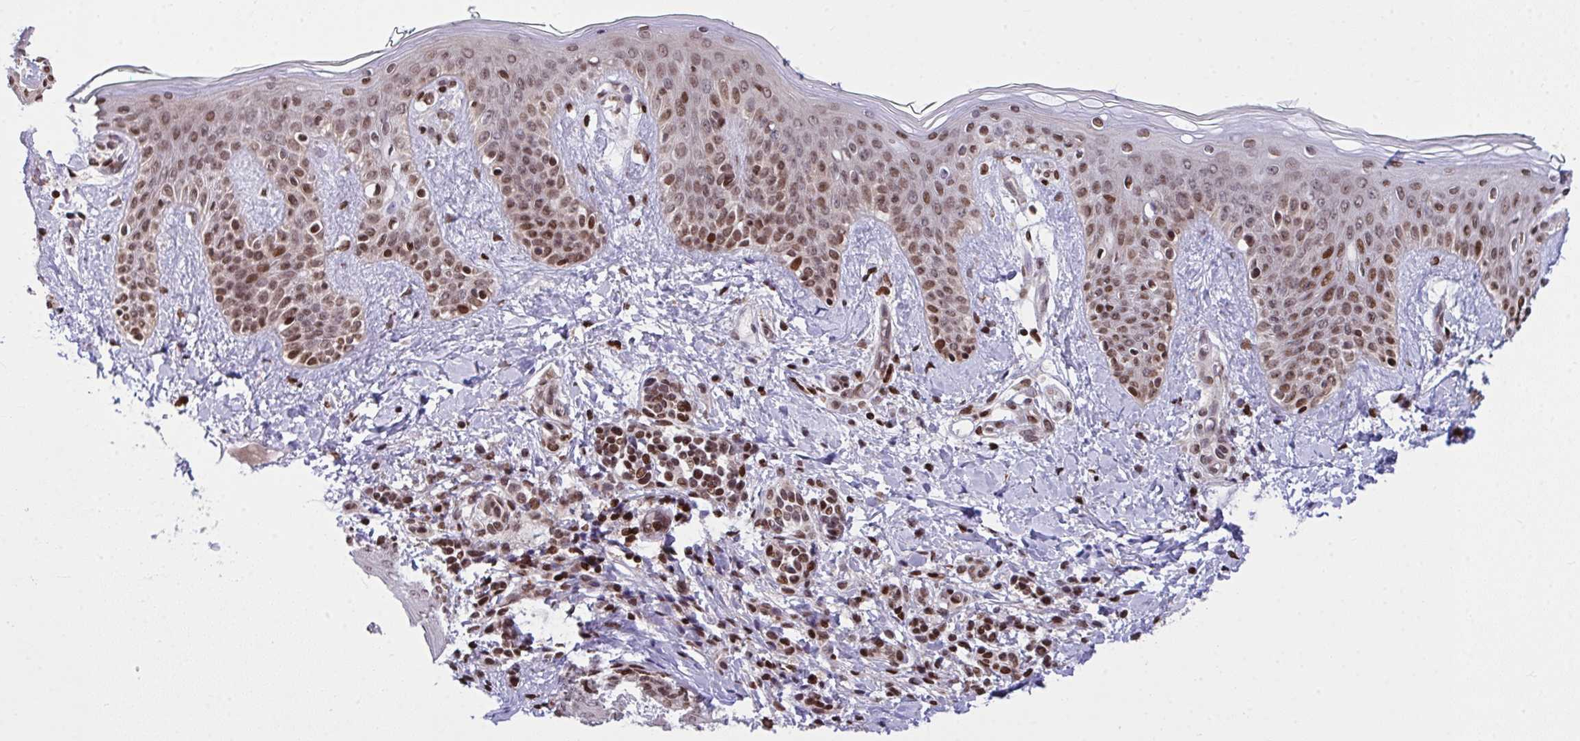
{"staining": {"intensity": "moderate", "quantity": ">75%", "location": "nuclear"}, "tissue": "skin", "cell_type": "Fibroblasts", "image_type": "normal", "snomed": [{"axis": "morphology", "description": "Normal tissue, NOS"}, {"axis": "topography", "description": "Skin"}], "caption": "Skin stained for a protein (brown) demonstrates moderate nuclear positive staining in approximately >75% of fibroblasts.", "gene": "RAPGEF5", "patient": {"sex": "male", "age": 16}}